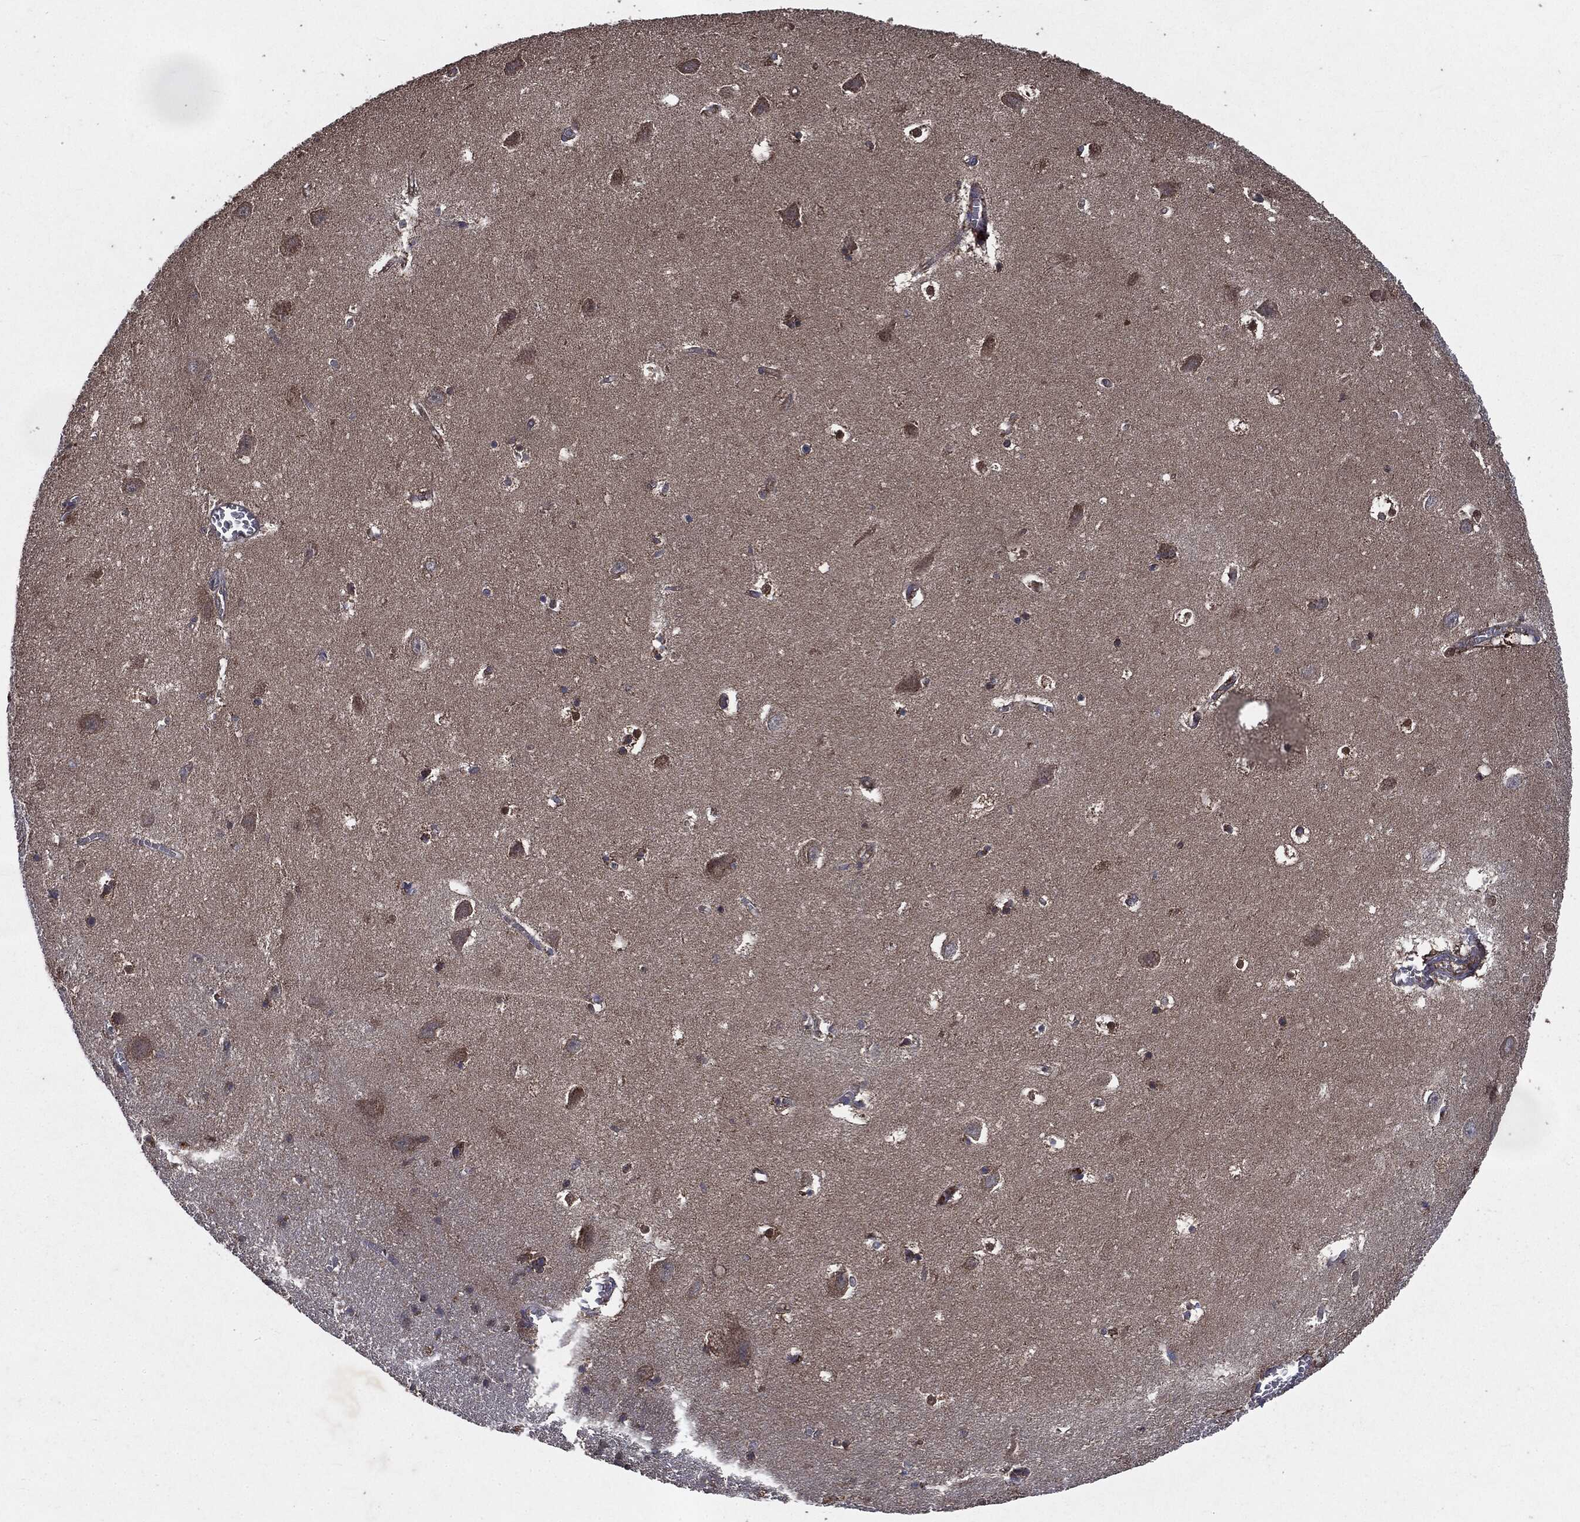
{"staining": {"intensity": "moderate", "quantity": "<25%", "location": "cytoplasmic/membranous"}, "tissue": "hippocampus", "cell_type": "Glial cells", "image_type": "normal", "snomed": [{"axis": "morphology", "description": "Normal tissue, NOS"}, {"axis": "topography", "description": "Hippocampus"}], "caption": "Protein staining of benign hippocampus demonstrates moderate cytoplasmic/membranous expression in approximately <25% of glial cells.", "gene": "MAPK6", "patient": {"sex": "female", "age": 64}}